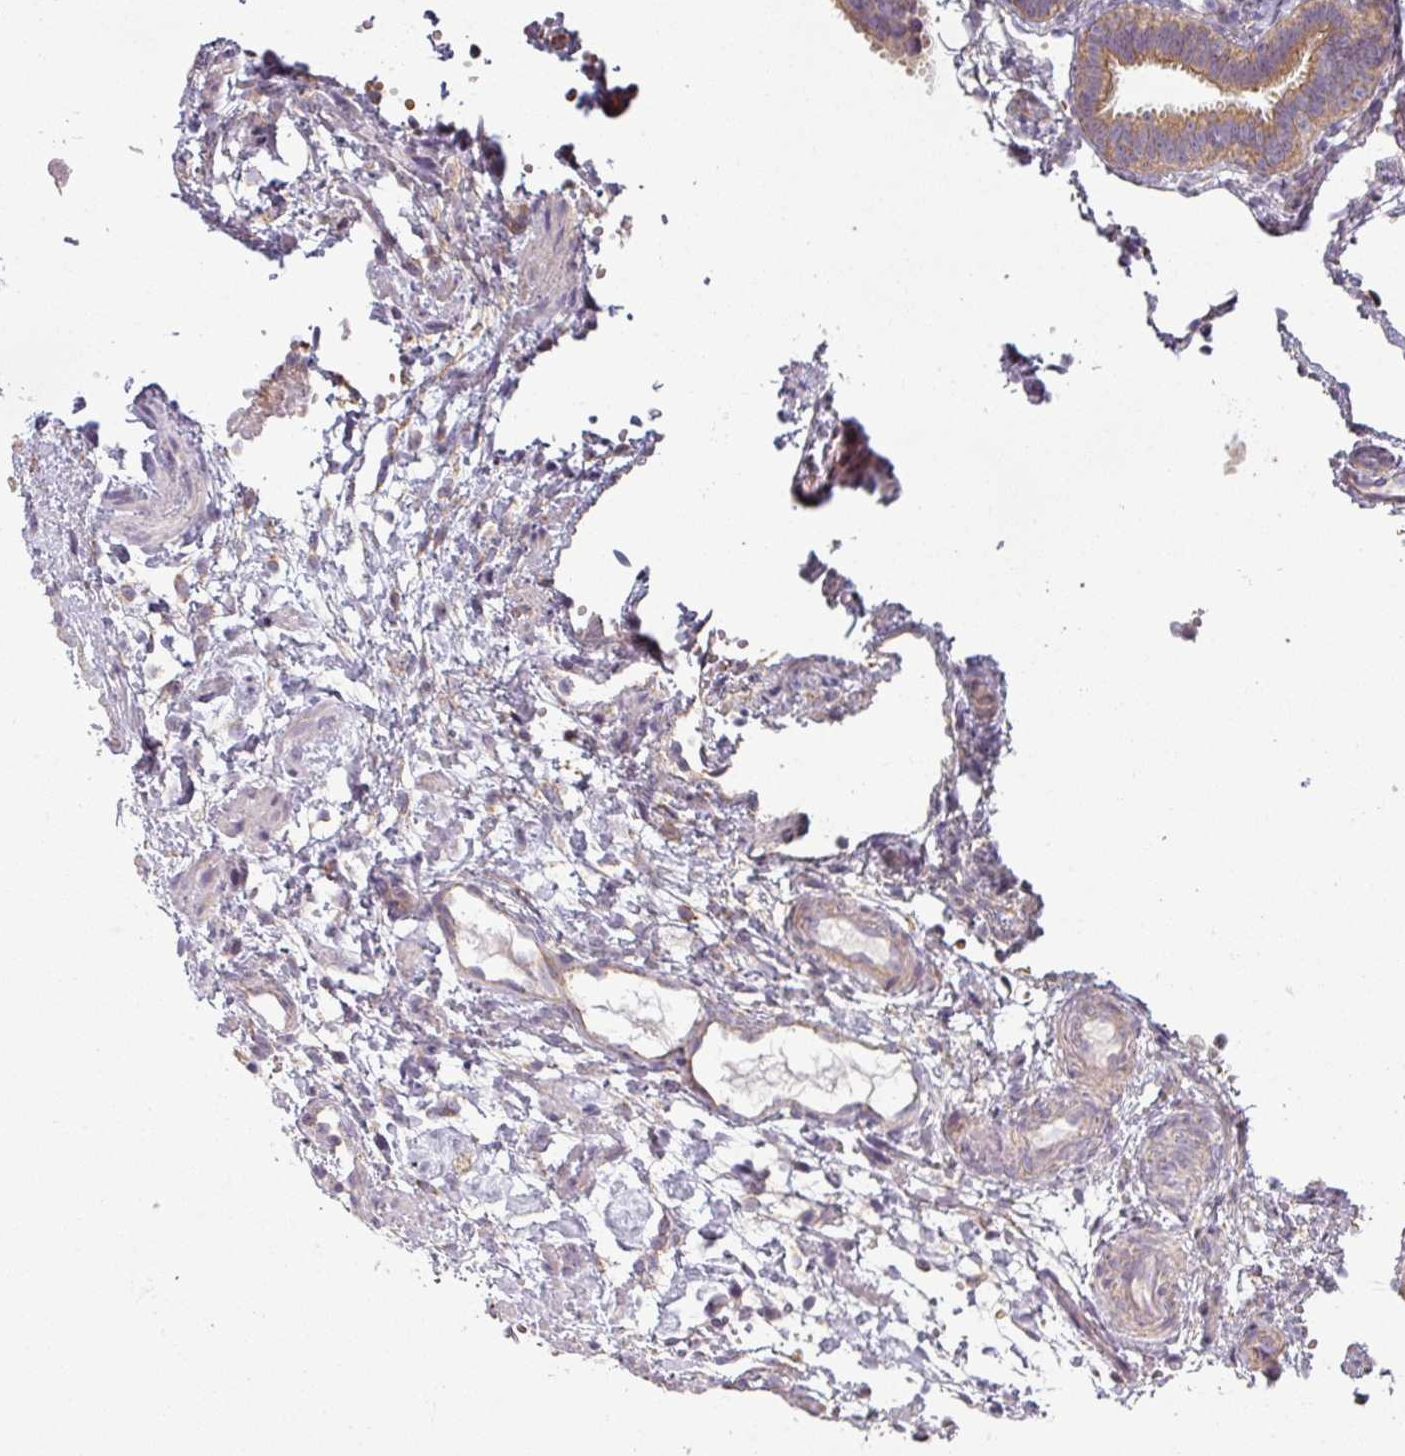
{"staining": {"intensity": "moderate", "quantity": "25%-75%", "location": "cytoplasmic/membranous"}, "tissue": "fallopian tube", "cell_type": "Glandular cells", "image_type": "normal", "snomed": [{"axis": "morphology", "description": "Normal tissue, NOS"}, {"axis": "topography", "description": "Fallopian tube"}], "caption": "Immunohistochemistry (IHC) photomicrograph of normal fallopian tube stained for a protein (brown), which displays medium levels of moderate cytoplasmic/membranous positivity in about 25%-75% of glandular cells.", "gene": "PLEKHJ1", "patient": {"sex": "female", "age": 37}}